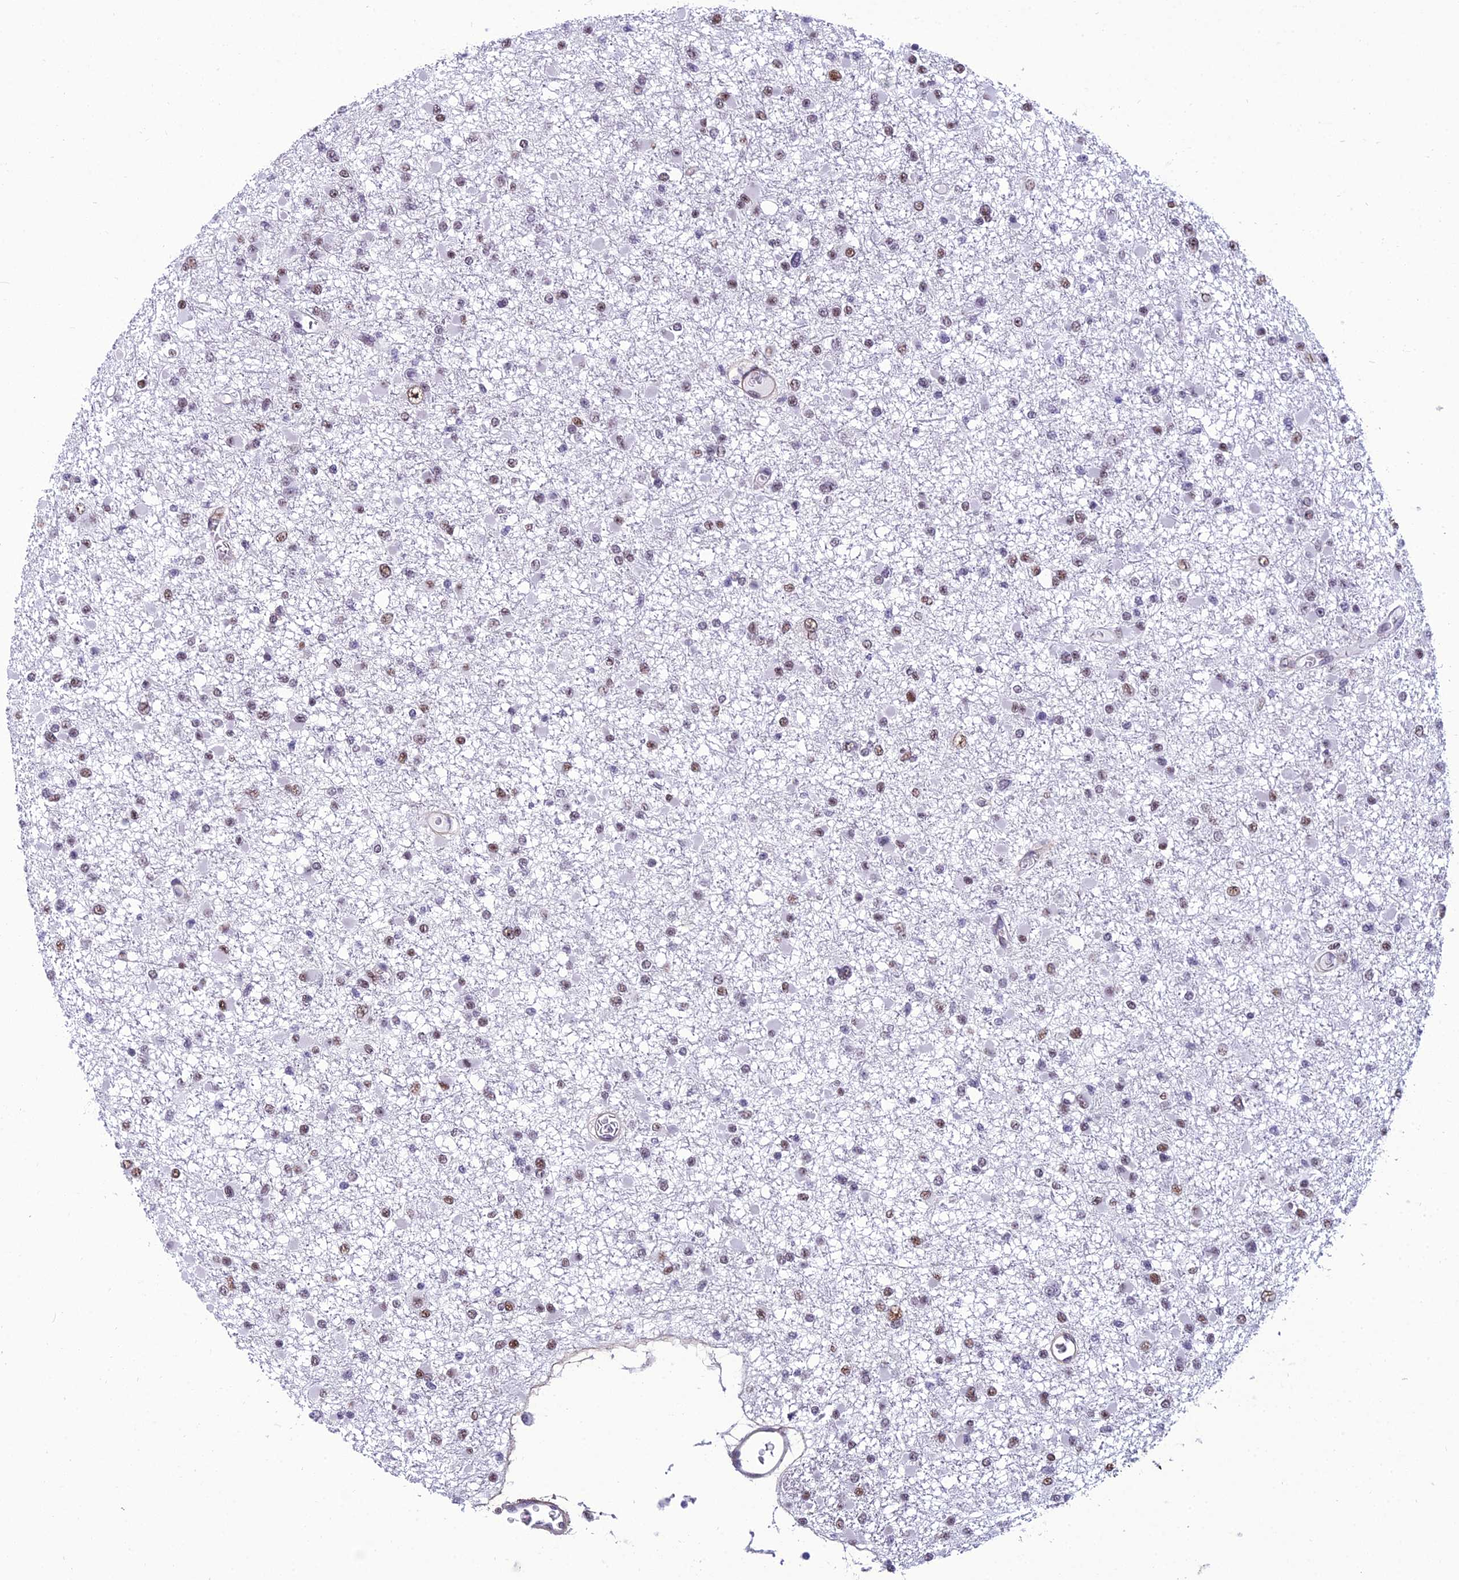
{"staining": {"intensity": "moderate", "quantity": "<25%", "location": "nuclear"}, "tissue": "glioma", "cell_type": "Tumor cells", "image_type": "cancer", "snomed": [{"axis": "morphology", "description": "Glioma, malignant, Low grade"}, {"axis": "topography", "description": "Brain"}], "caption": "The image displays immunohistochemical staining of glioma. There is moderate nuclear staining is present in about <25% of tumor cells.", "gene": "RSRC1", "patient": {"sex": "female", "age": 22}}